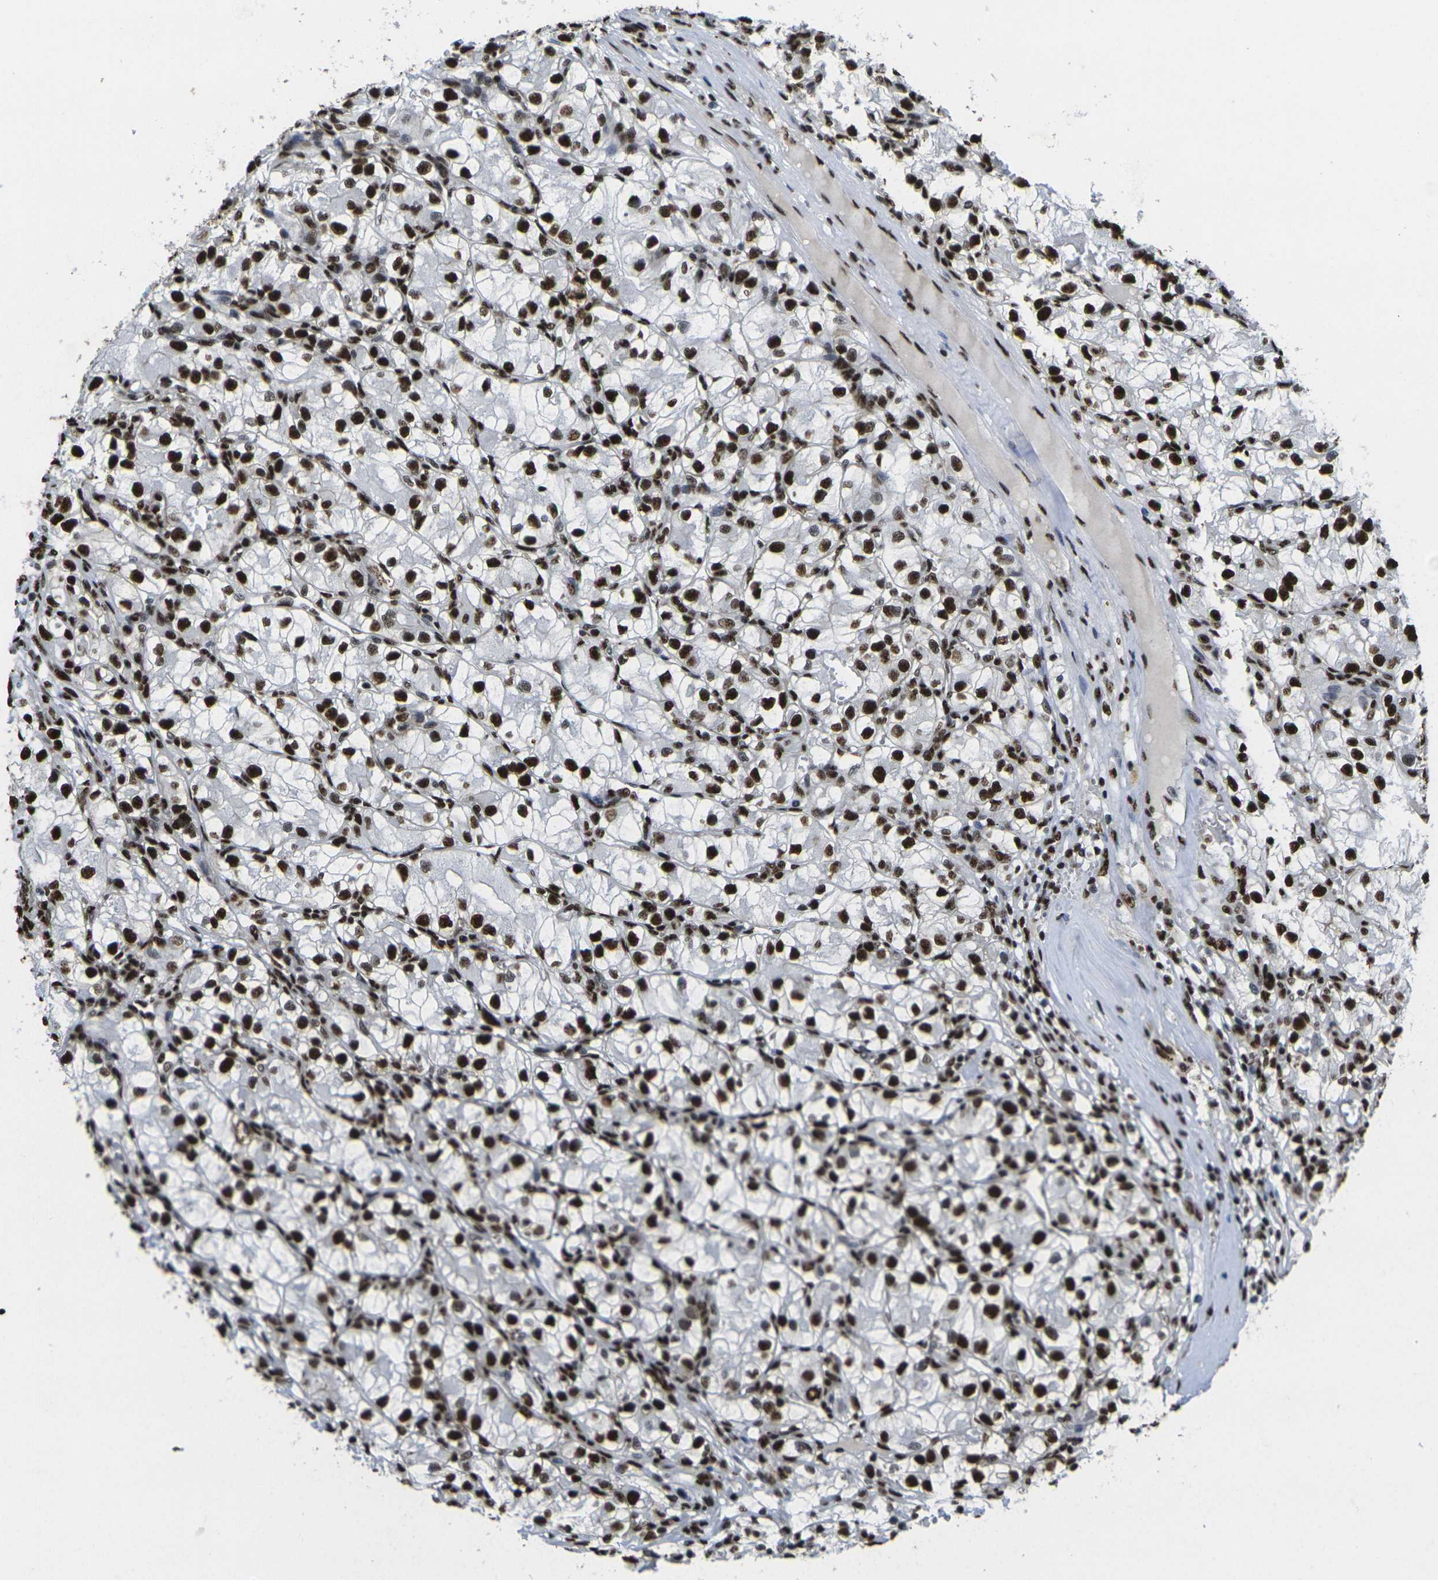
{"staining": {"intensity": "strong", "quantity": ">75%", "location": "nuclear"}, "tissue": "renal cancer", "cell_type": "Tumor cells", "image_type": "cancer", "snomed": [{"axis": "morphology", "description": "Adenocarcinoma, NOS"}, {"axis": "topography", "description": "Kidney"}], "caption": "Immunohistochemistry (IHC) photomicrograph of renal cancer (adenocarcinoma) stained for a protein (brown), which reveals high levels of strong nuclear positivity in approximately >75% of tumor cells.", "gene": "SMARCC1", "patient": {"sex": "female", "age": 57}}